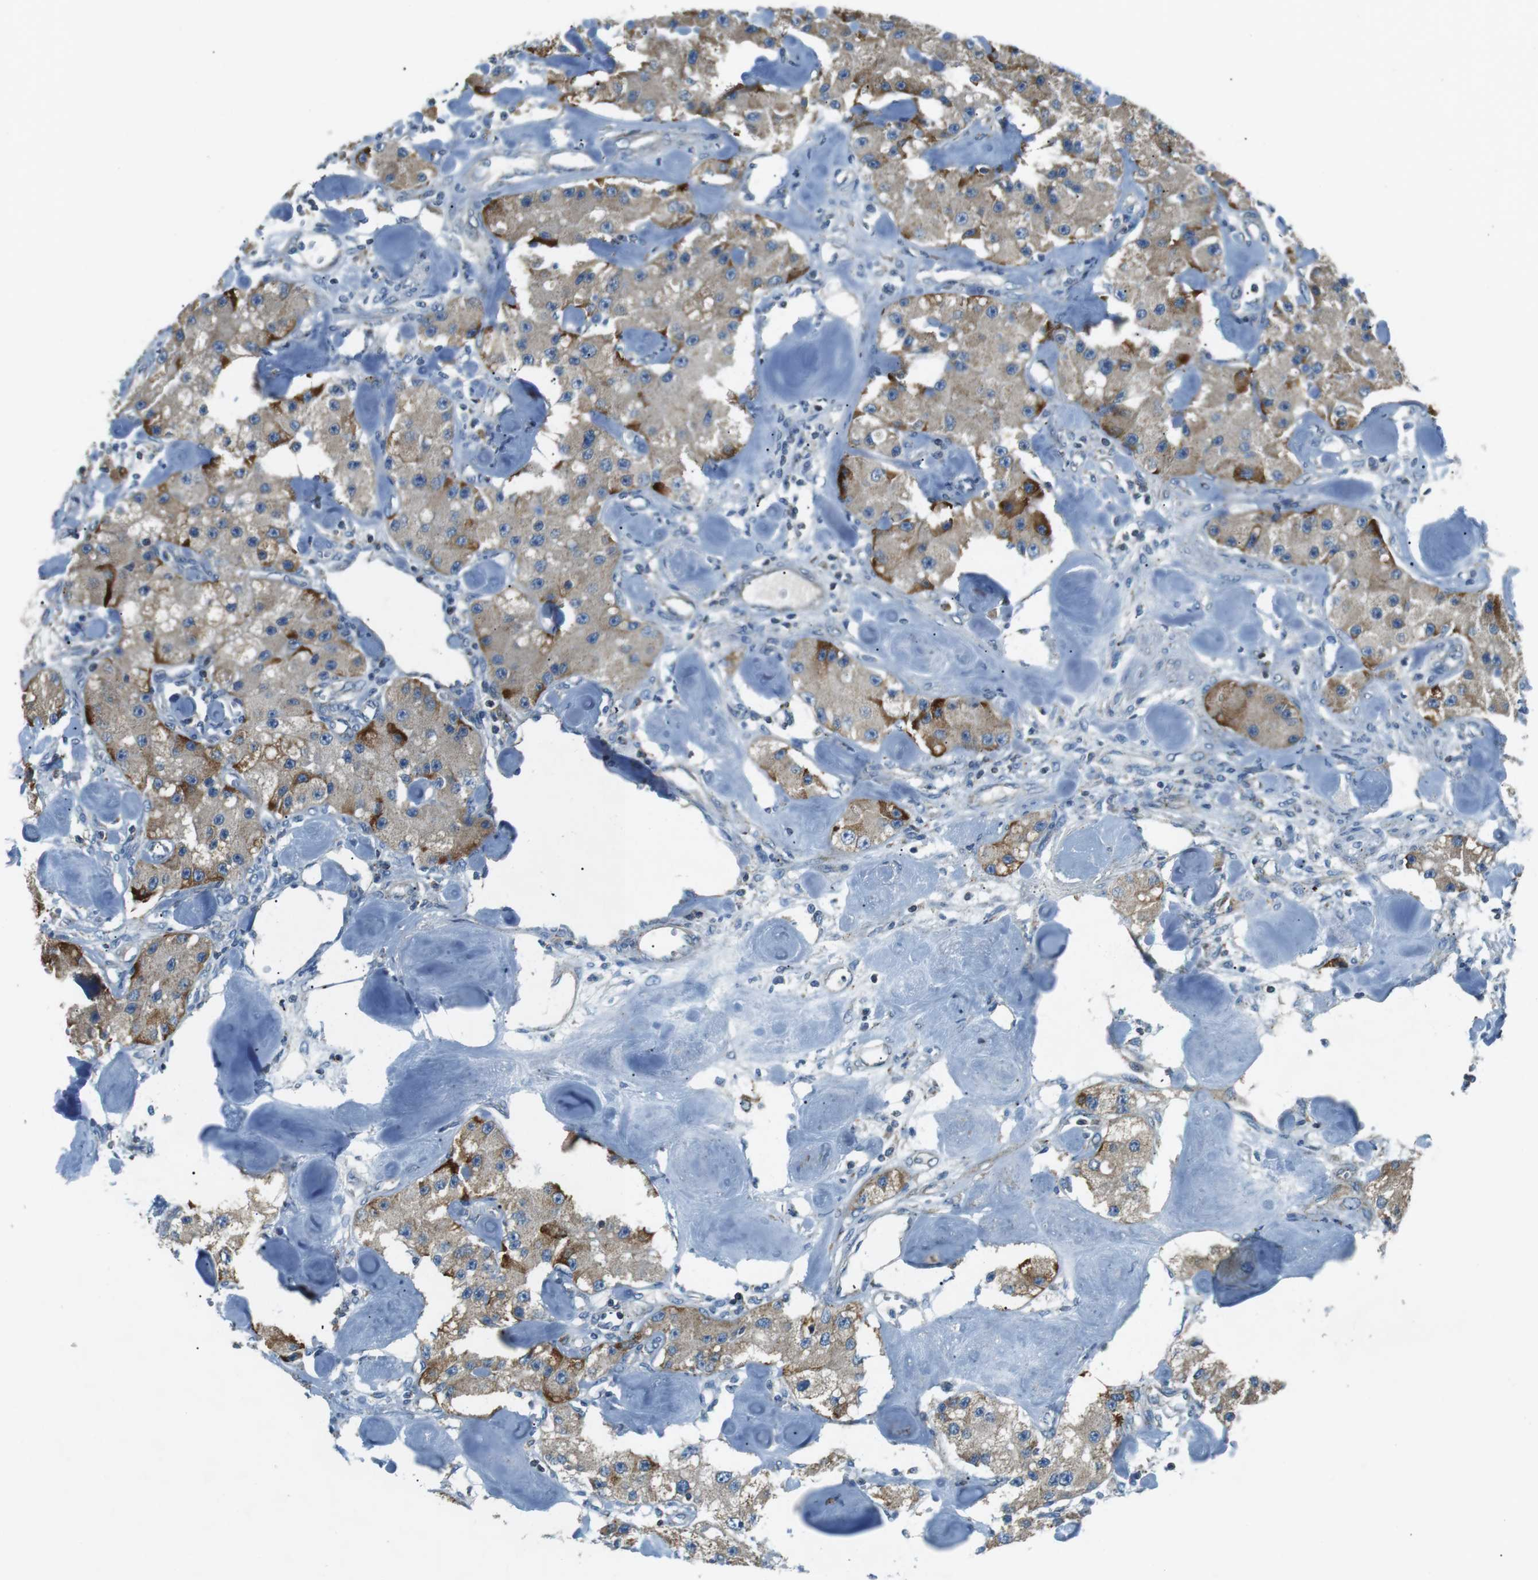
{"staining": {"intensity": "moderate", "quantity": "<25%", "location": "cytoplasmic/membranous"}, "tissue": "carcinoid", "cell_type": "Tumor cells", "image_type": "cancer", "snomed": [{"axis": "morphology", "description": "Carcinoid, malignant, NOS"}, {"axis": "topography", "description": "Pancreas"}], "caption": "This micrograph demonstrates carcinoid stained with immunohistochemistry (IHC) to label a protein in brown. The cytoplasmic/membranous of tumor cells show moderate positivity for the protein. Nuclei are counter-stained blue.", "gene": "FAM3B", "patient": {"sex": "male", "age": 41}}